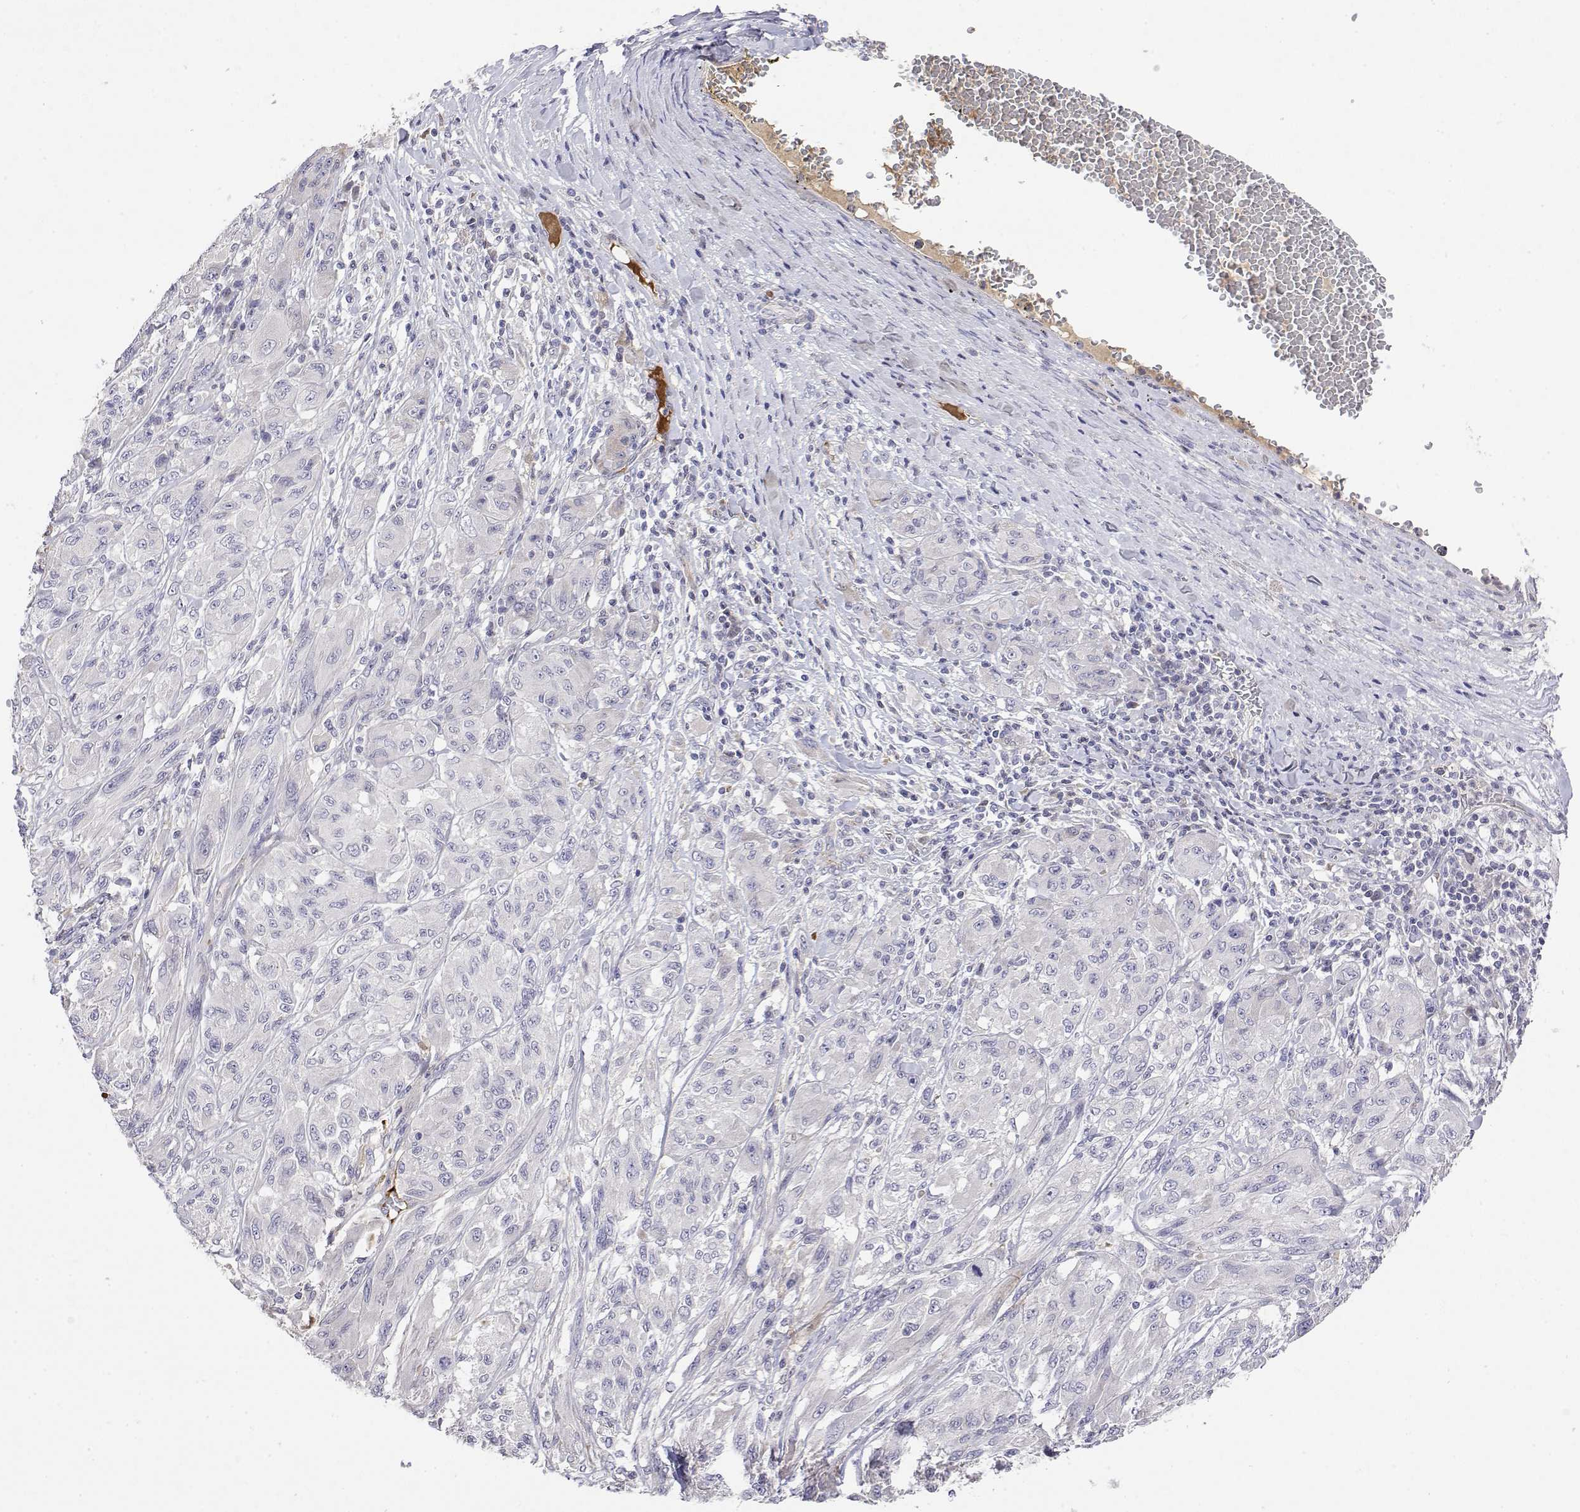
{"staining": {"intensity": "negative", "quantity": "none", "location": "none"}, "tissue": "melanoma", "cell_type": "Tumor cells", "image_type": "cancer", "snomed": [{"axis": "morphology", "description": "Malignant melanoma, NOS"}, {"axis": "topography", "description": "Skin"}], "caption": "Immunohistochemistry micrograph of neoplastic tissue: malignant melanoma stained with DAB (3,3'-diaminobenzidine) reveals no significant protein positivity in tumor cells.", "gene": "GGACT", "patient": {"sex": "female", "age": 91}}